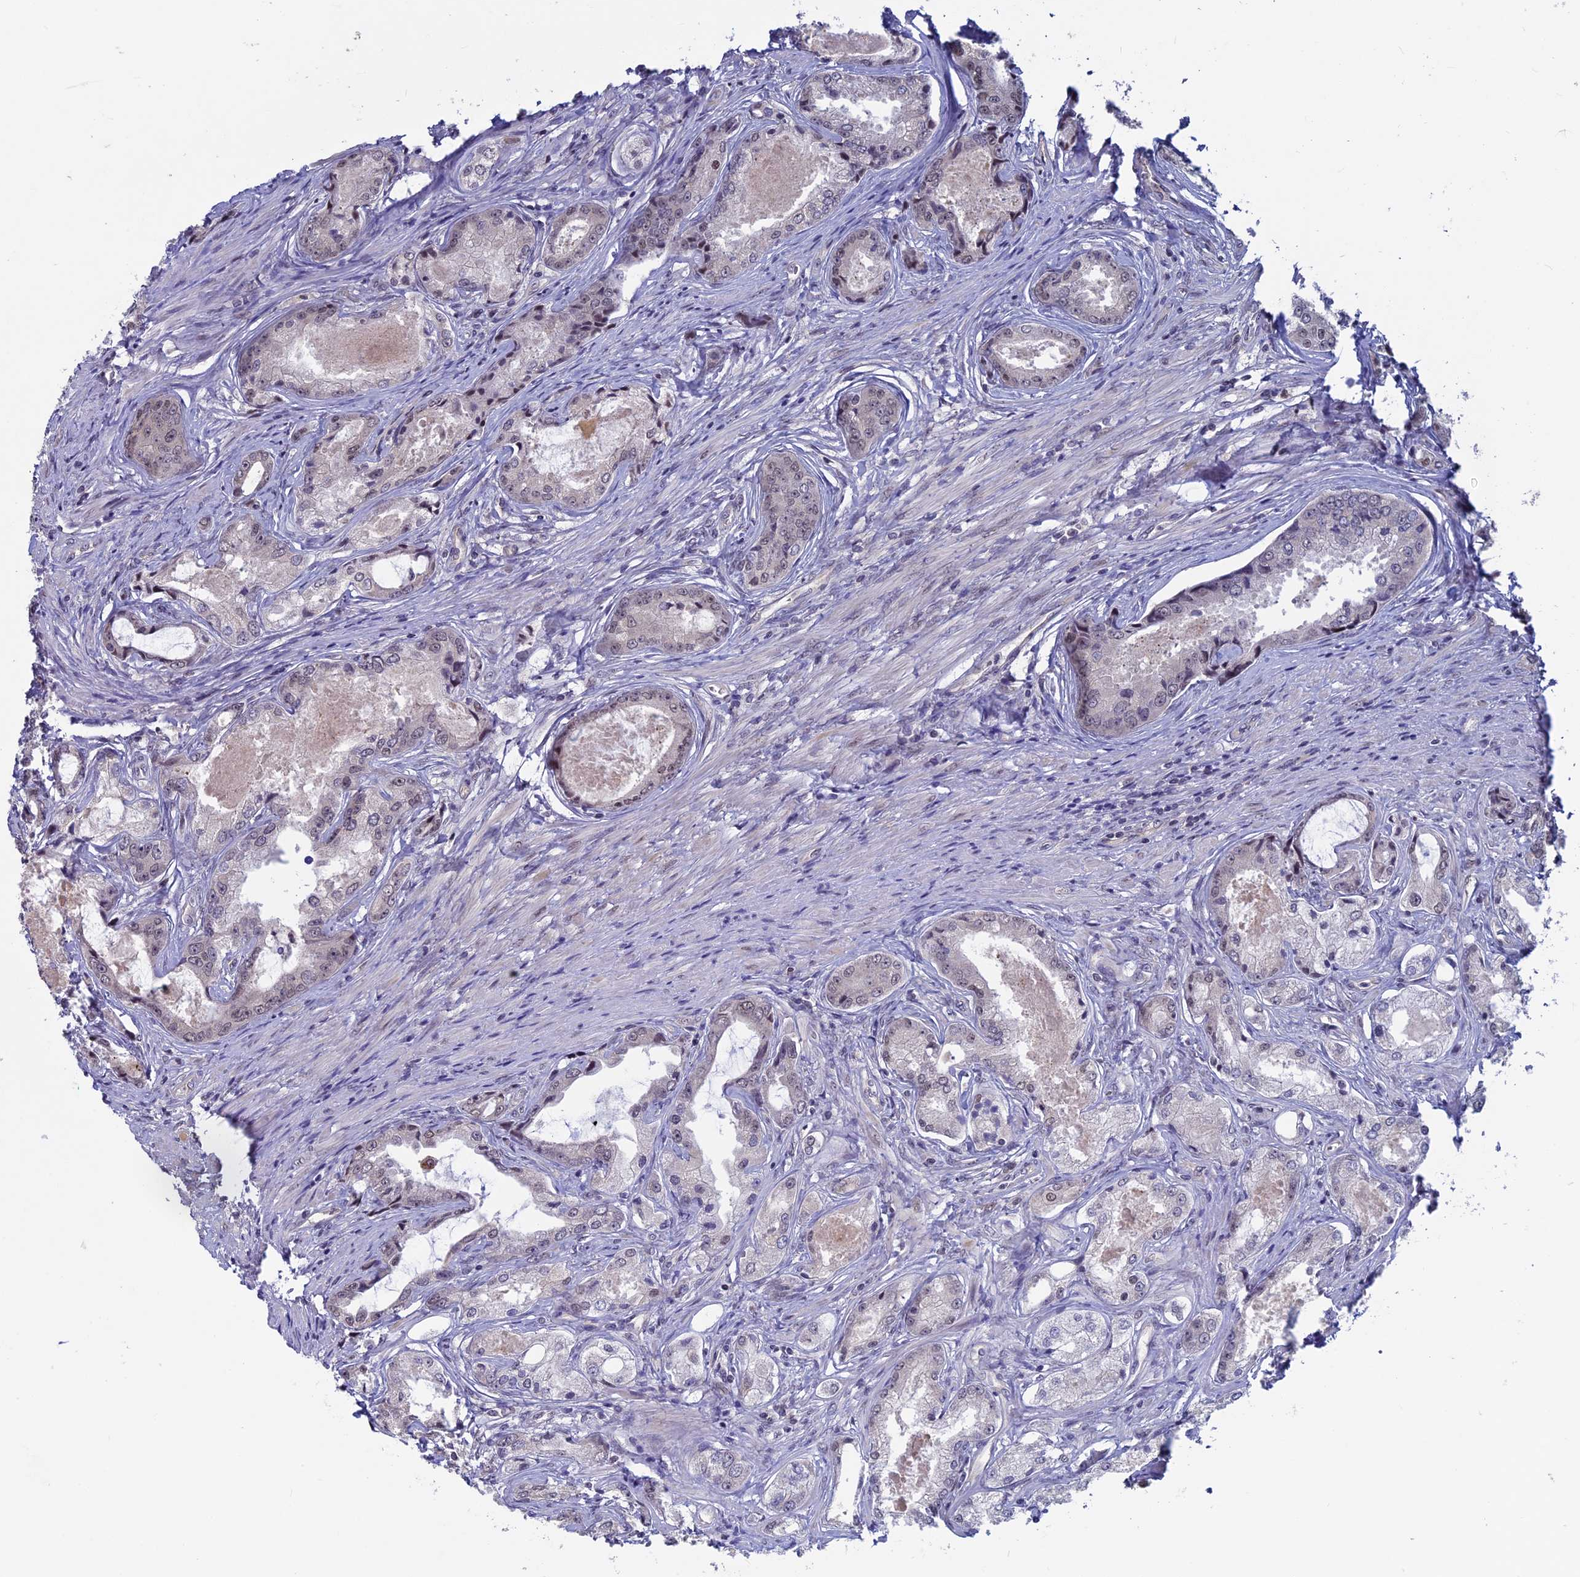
{"staining": {"intensity": "weak", "quantity": "<25%", "location": "nuclear"}, "tissue": "prostate cancer", "cell_type": "Tumor cells", "image_type": "cancer", "snomed": [{"axis": "morphology", "description": "Adenocarcinoma, Low grade"}, {"axis": "topography", "description": "Prostate"}], "caption": "The image exhibits no staining of tumor cells in prostate cancer (low-grade adenocarcinoma).", "gene": "SPIRE1", "patient": {"sex": "male", "age": 68}}